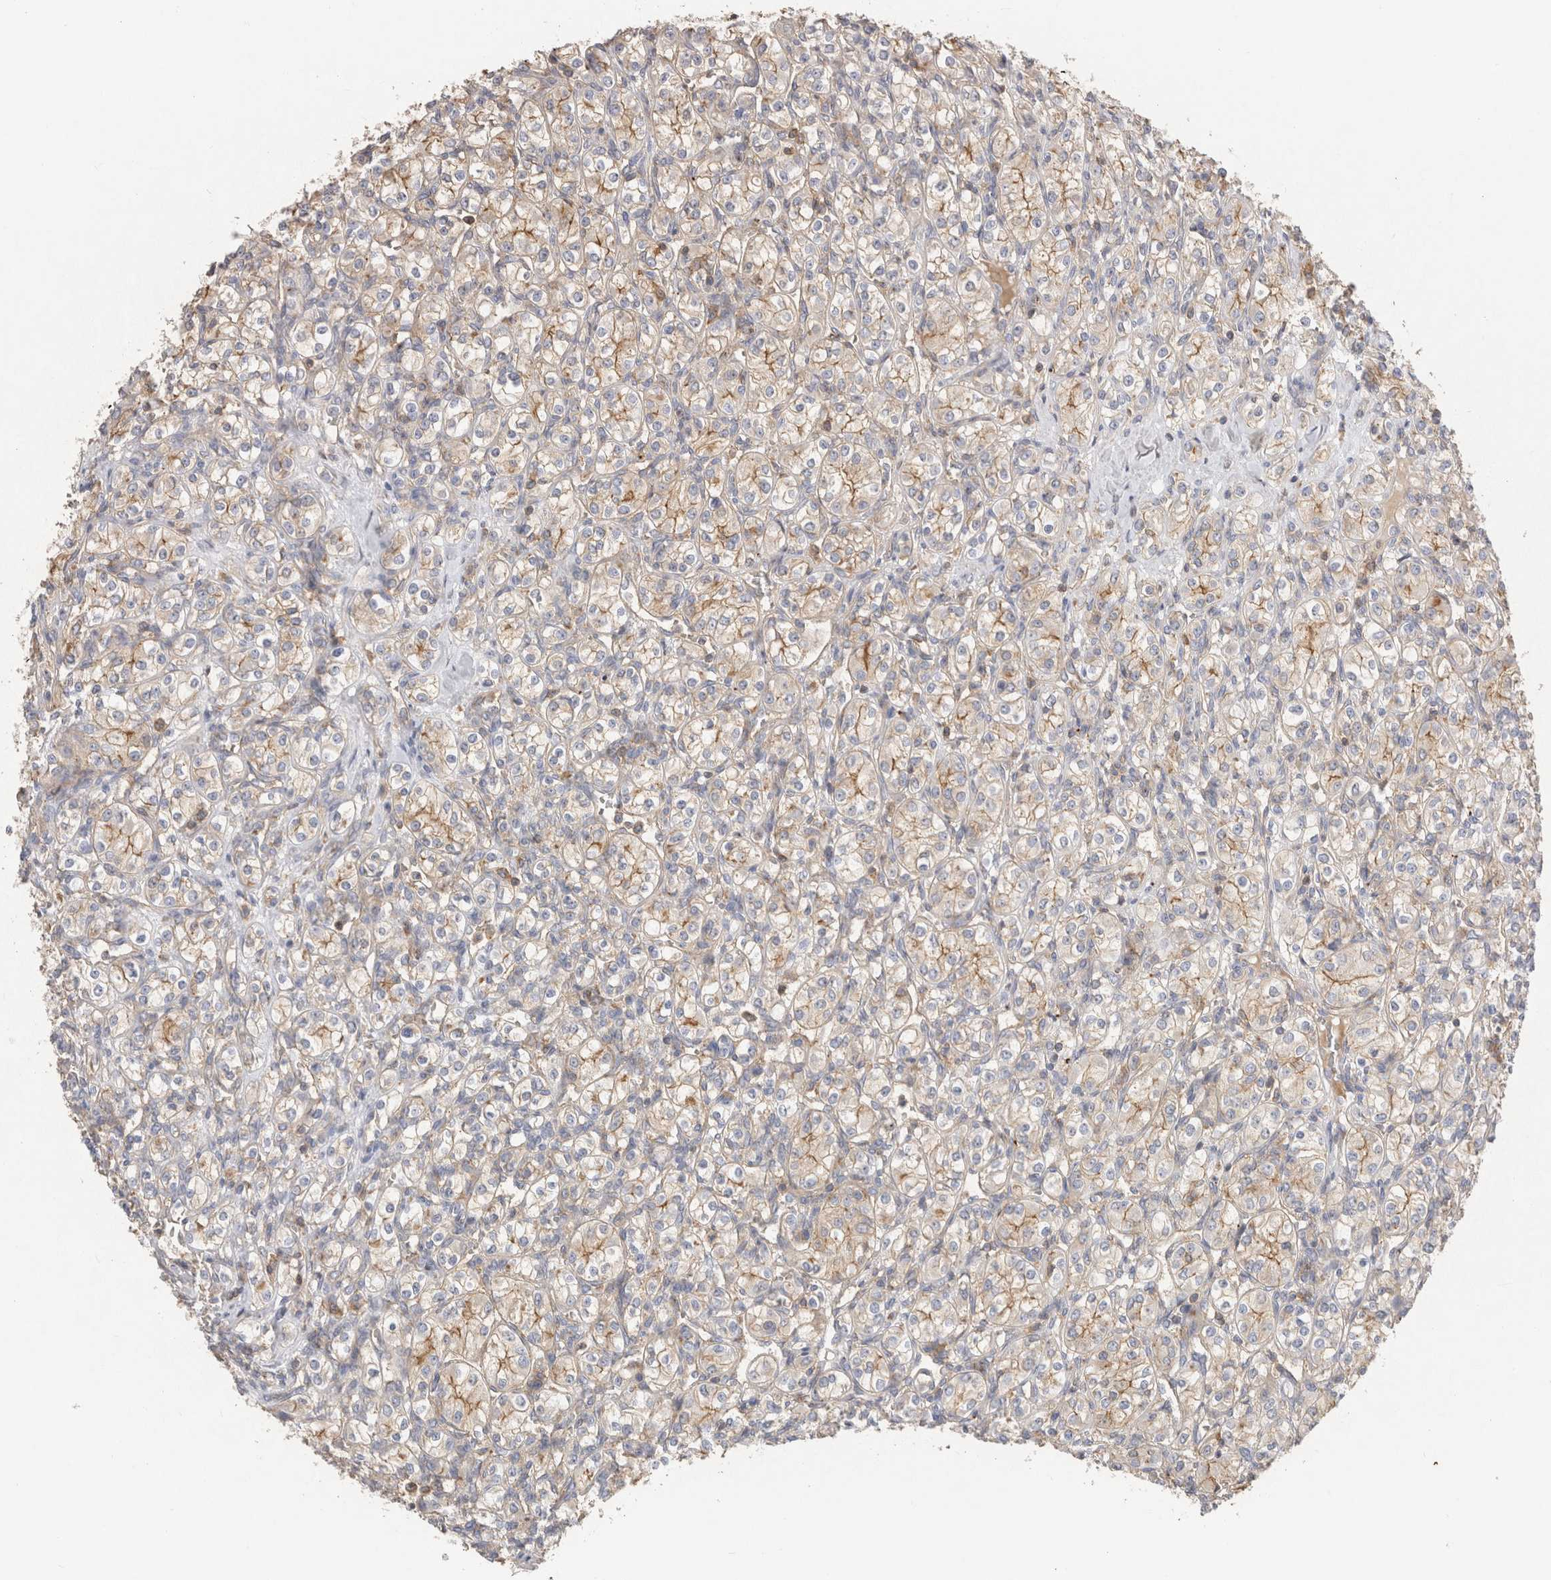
{"staining": {"intensity": "weak", "quantity": "25%-75%", "location": "cytoplasmic/membranous"}, "tissue": "renal cancer", "cell_type": "Tumor cells", "image_type": "cancer", "snomed": [{"axis": "morphology", "description": "Adenocarcinoma, NOS"}, {"axis": "topography", "description": "Kidney"}], "caption": "Renal cancer (adenocarcinoma) stained for a protein (brown) demonstrates weak cytoplasmic/membranous positive staining in approximately 25%-75% of tumor cells.", "gene": "CHMP6", "patient": {"sex": "male", "age": 77}}